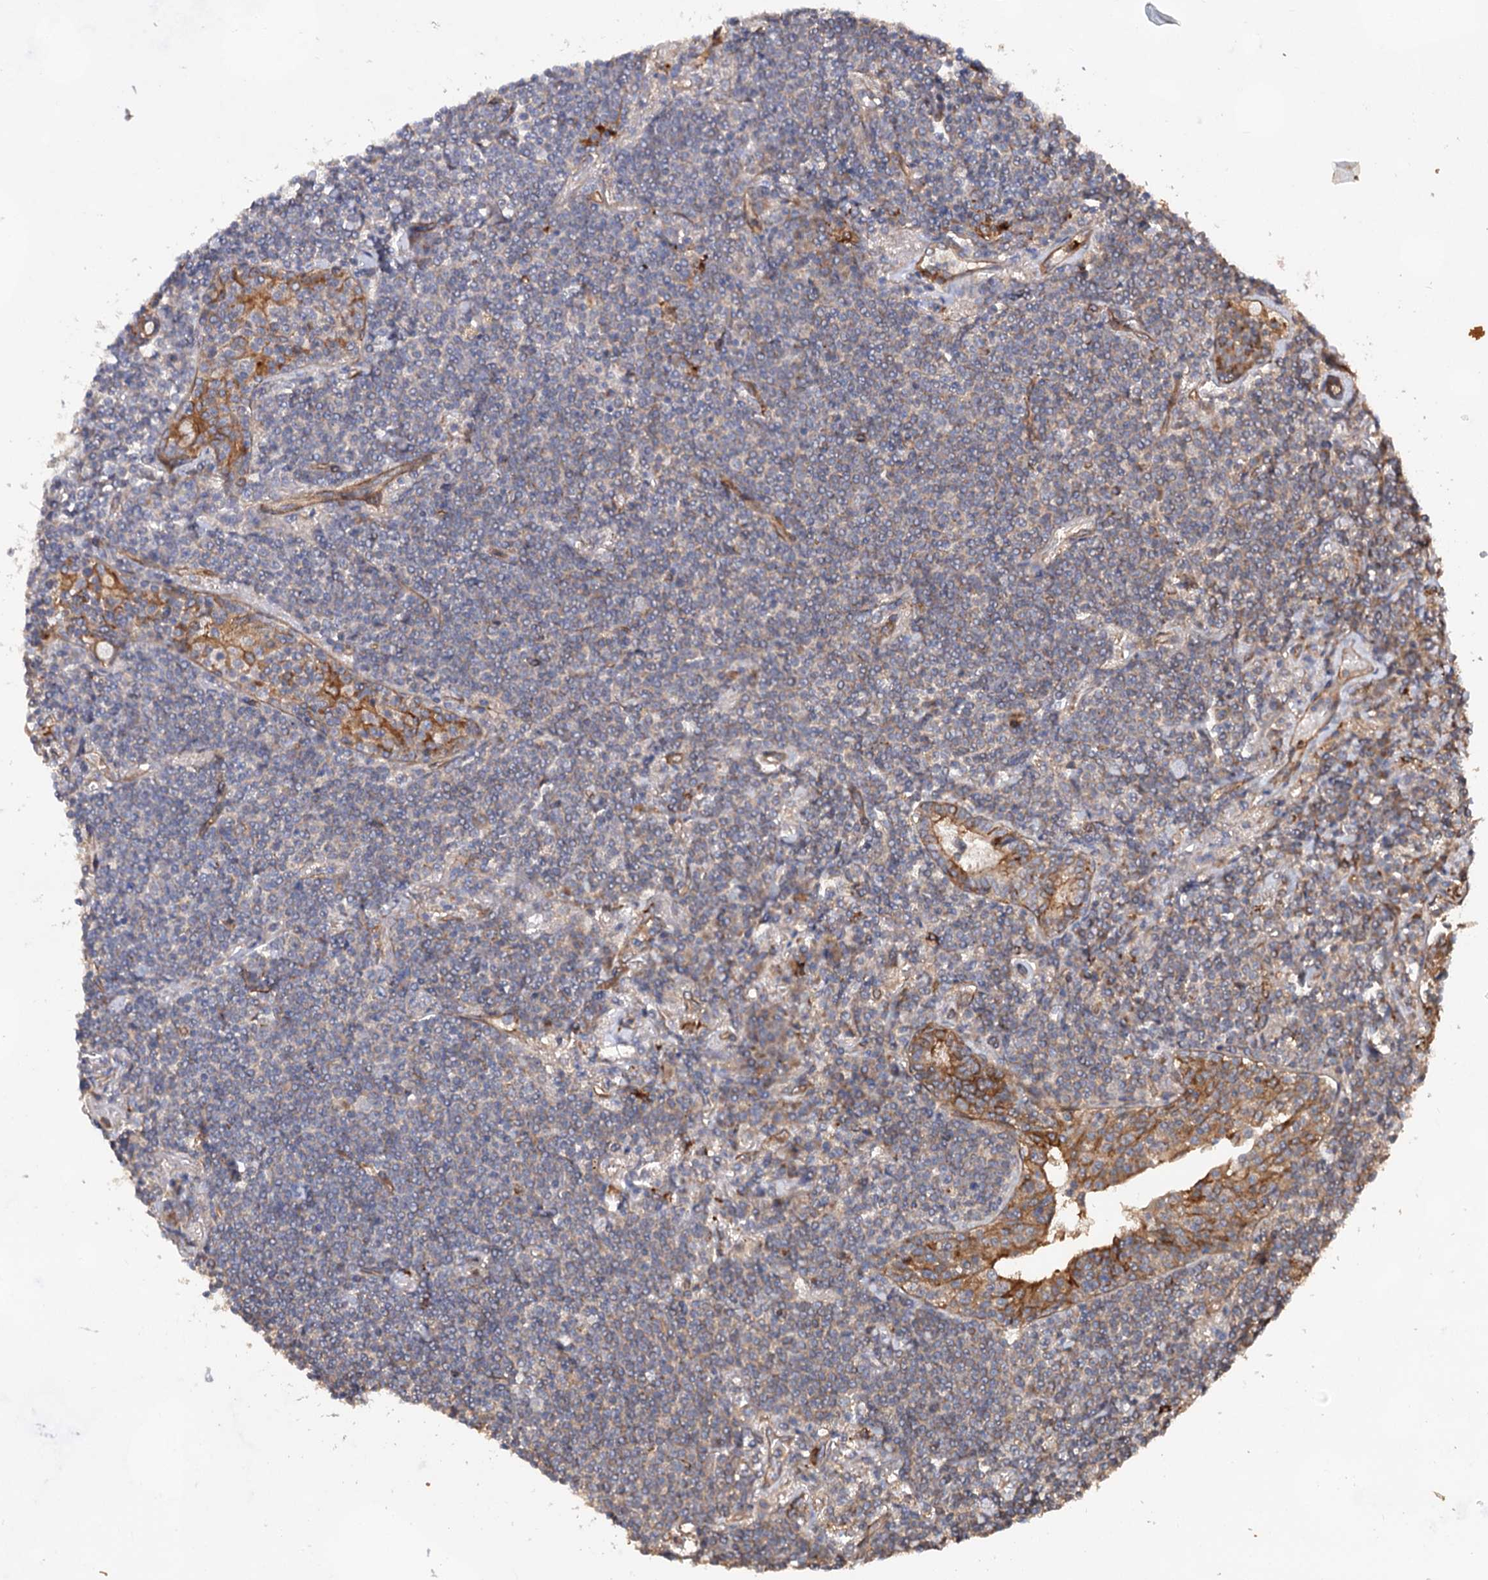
{"staining": {"intensity": "negative", "quantity": "none", "location": "none"}, "tissue": "lymphoma", "cell_type": "Tumor cells", "image_type": "cancer", "snomed": [{"axis": "morphology", "description": "Malignant lymphoma, non-Hodgkin's type, Low grade"}, {"axis": "topography", "description": "Lung"}], "caption": "Tumor cells show no significant staining in lymphoma. The staining is performed using DAB brown chromogen with nuclei counter-stained in using hematoxylin.", "gene": "CSAD", "patient": {"sex": "female", "age": 71}}